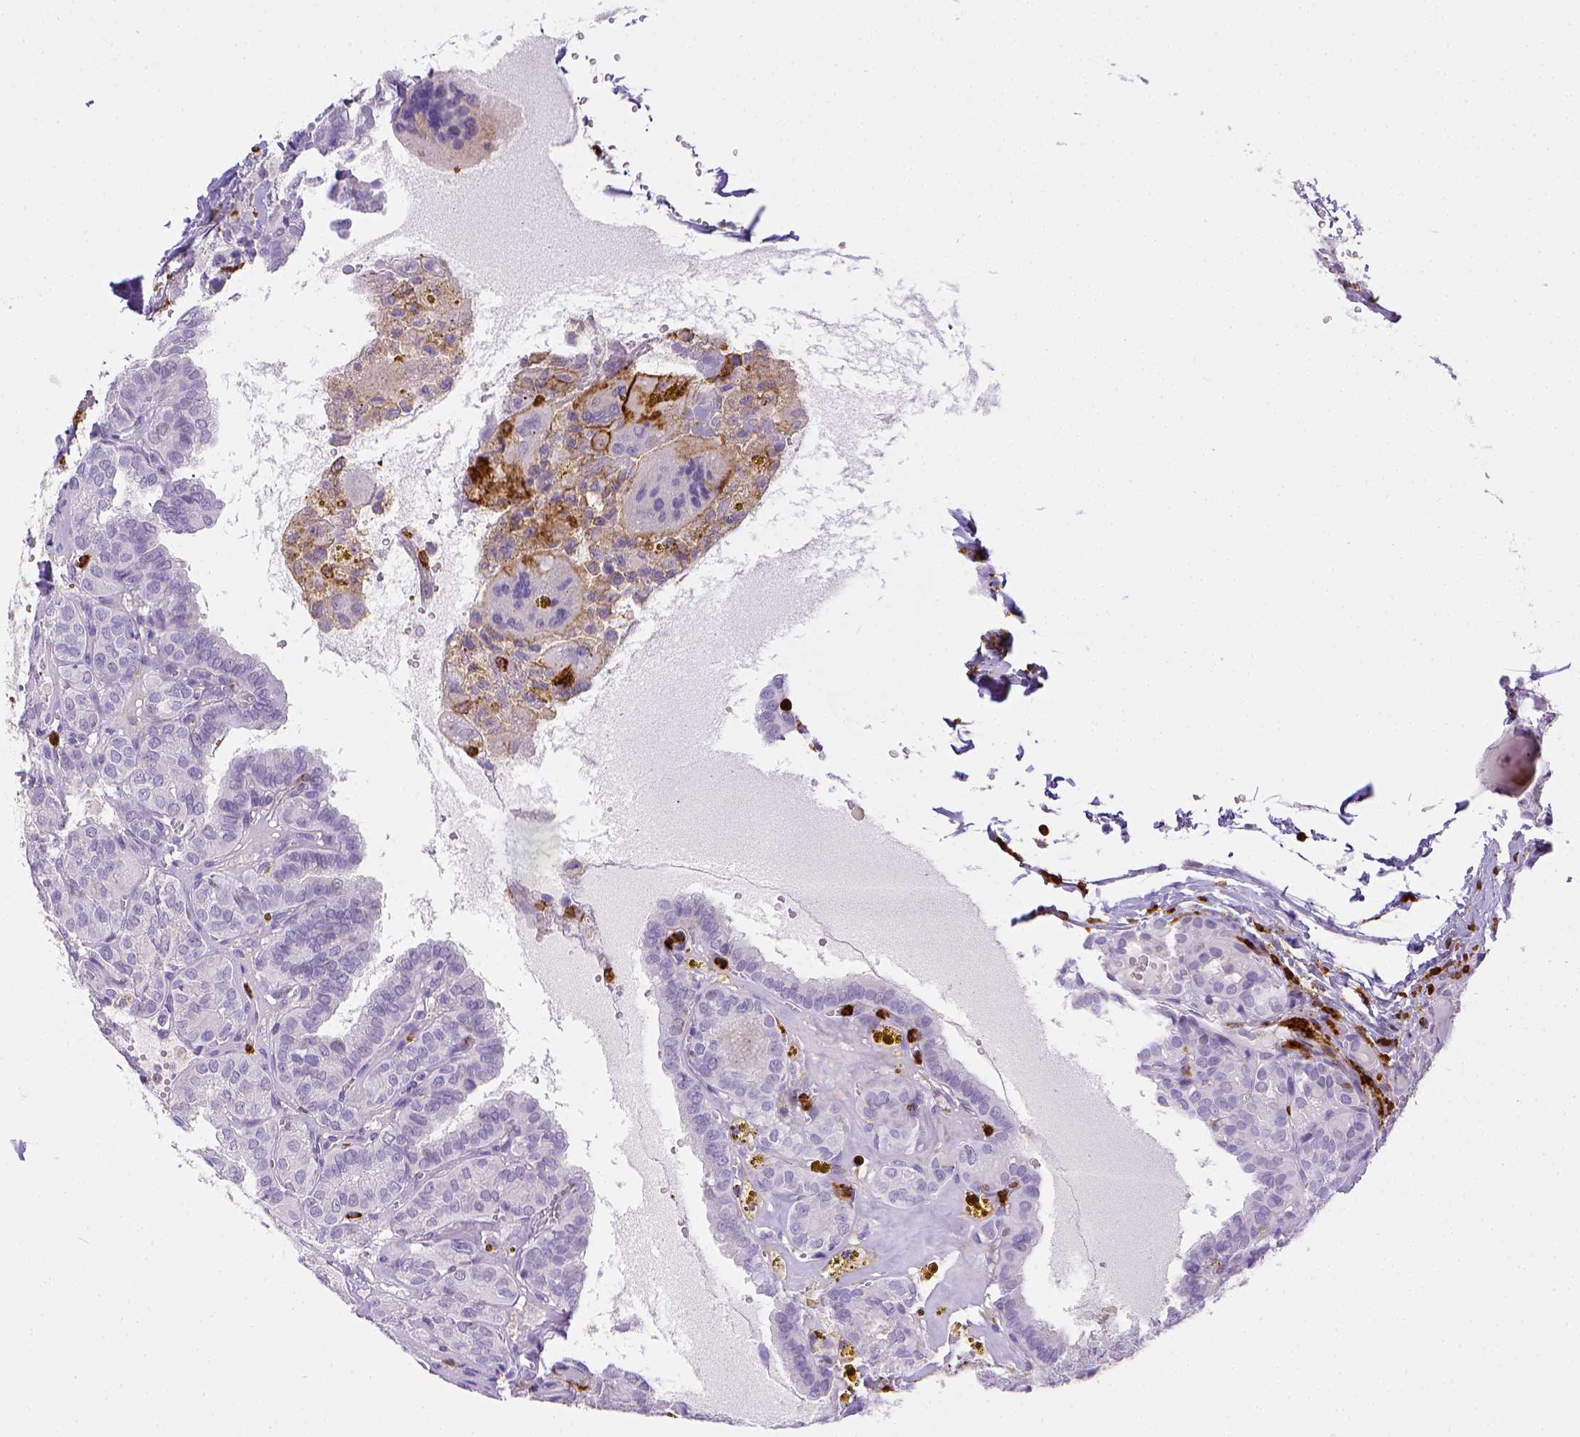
{"staining": {"intensity": "negative", "quantity": "none", "location": "none"}, "tissue": "thyroid cancer", "cell_type": "Tumor cells", "image_type": "cancer", "snomed": [{"axis": "morphology", "description": "Papillary adenocarcinoma, NOS"}, {"axis": "topography", "description": "Thyroid gland"}], "caption": "Immunohistochemistry of thyroid cancer (papillary adenocarcinoma) reveals no expression in tumor cells. (Stains: DAB (3,3'-diaminobenzidine) IHC with hematoxylin counter stain, Microscopy: brightfield microscopy at high magnification).", "gene": "ITGAM", "patient": {"sex": "female", "age": 41}}